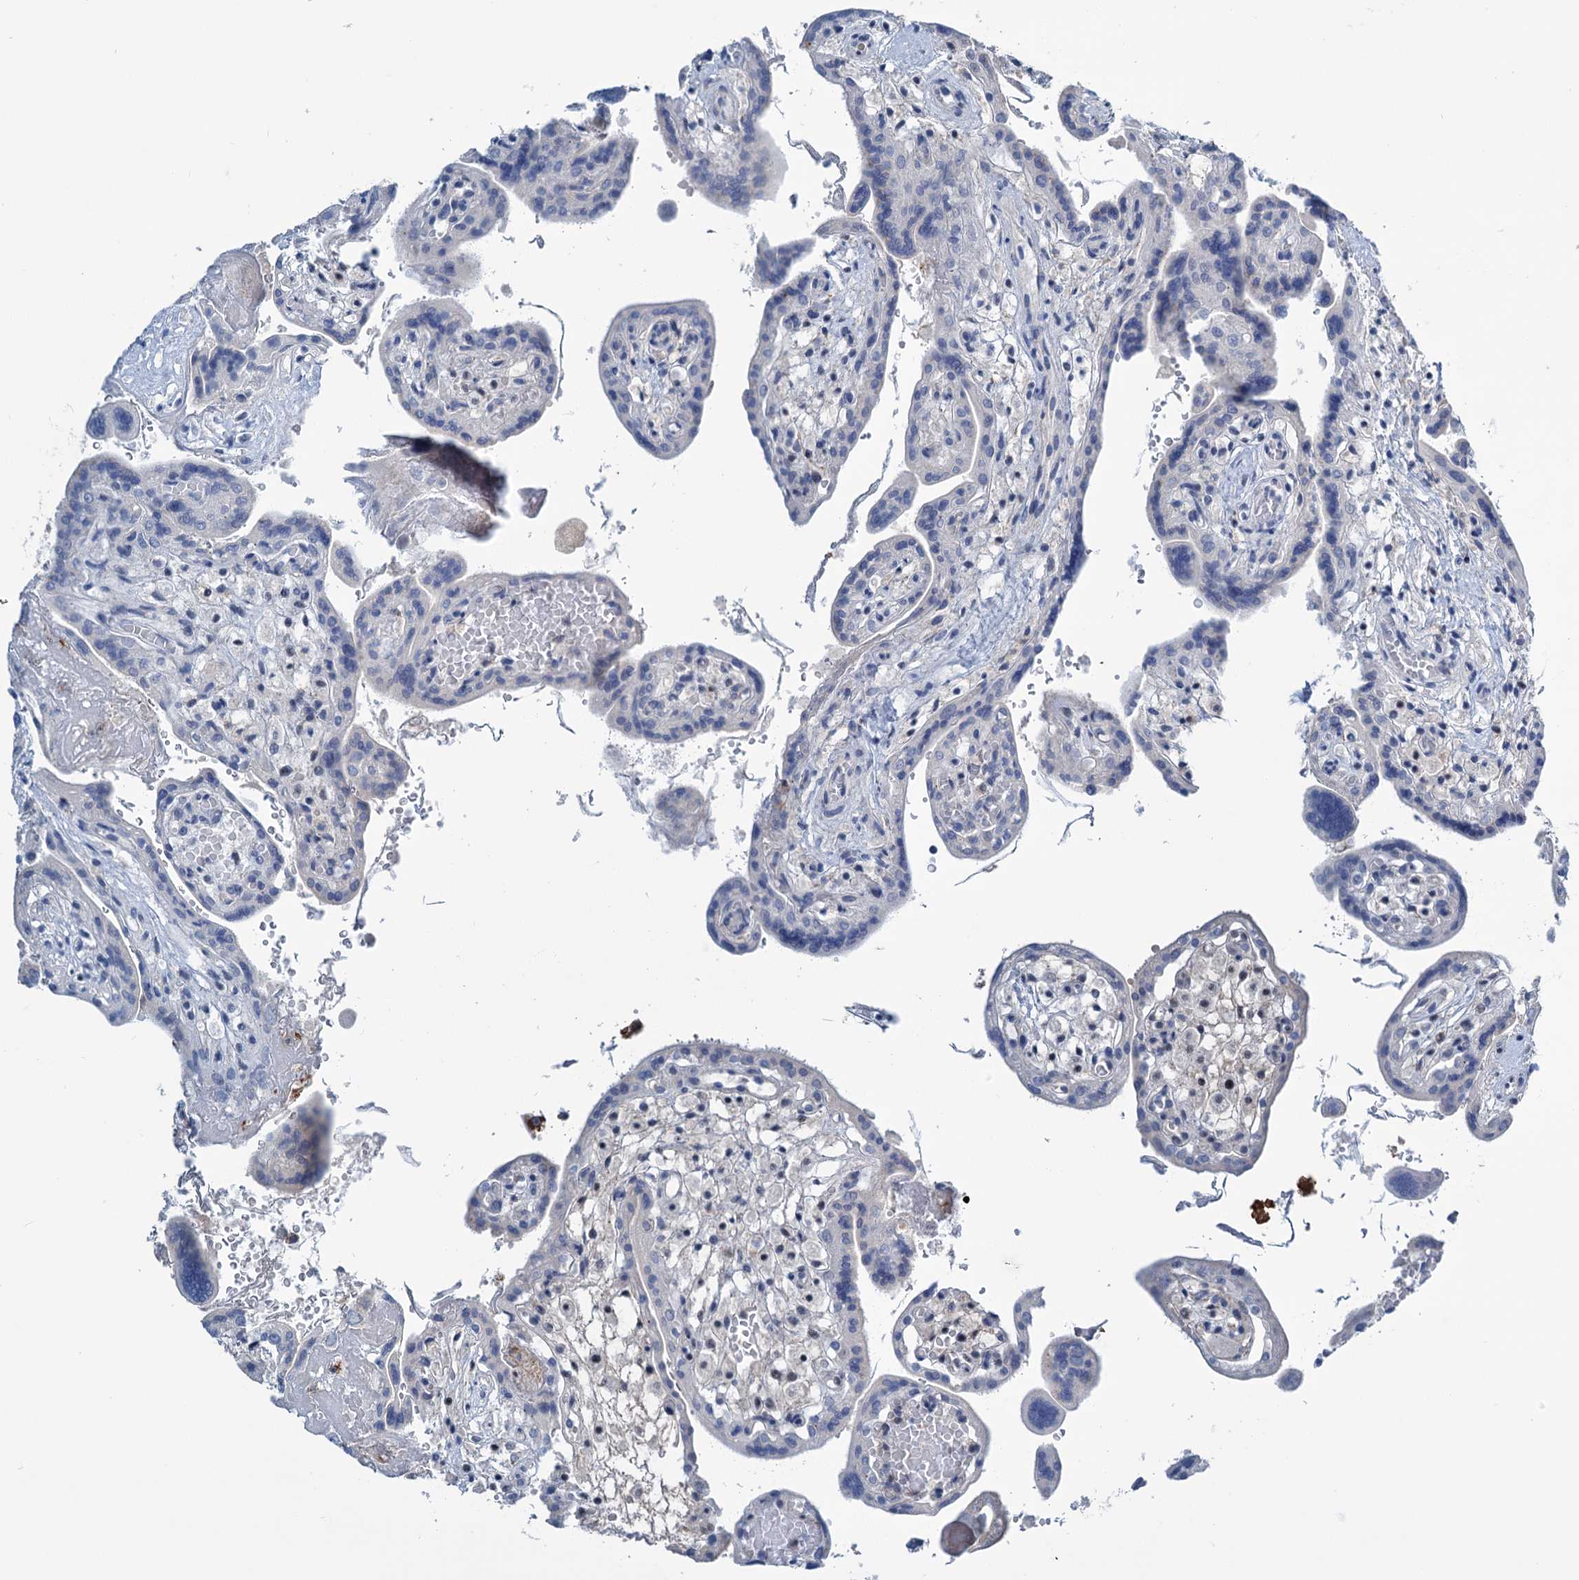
{"staining": {"intensity": "negative", "quantity": "none", "location": "none"}, "tissue": "placenta", "cell_type": "Trophoblastic cells", "image_type": "normal", "snomed": [{"axis": "morphology", "description": "Normal tissue, NOS"}, {"axis": "topography", "description": "Placenta"}], "caption": "This is an immunohistochemistry (IHC) photomicrograph of benign human placenta. There is no expression in trophoblastic cells.", "gene": "LPIN1", "patient": {"sex": "female", "age": 37}}